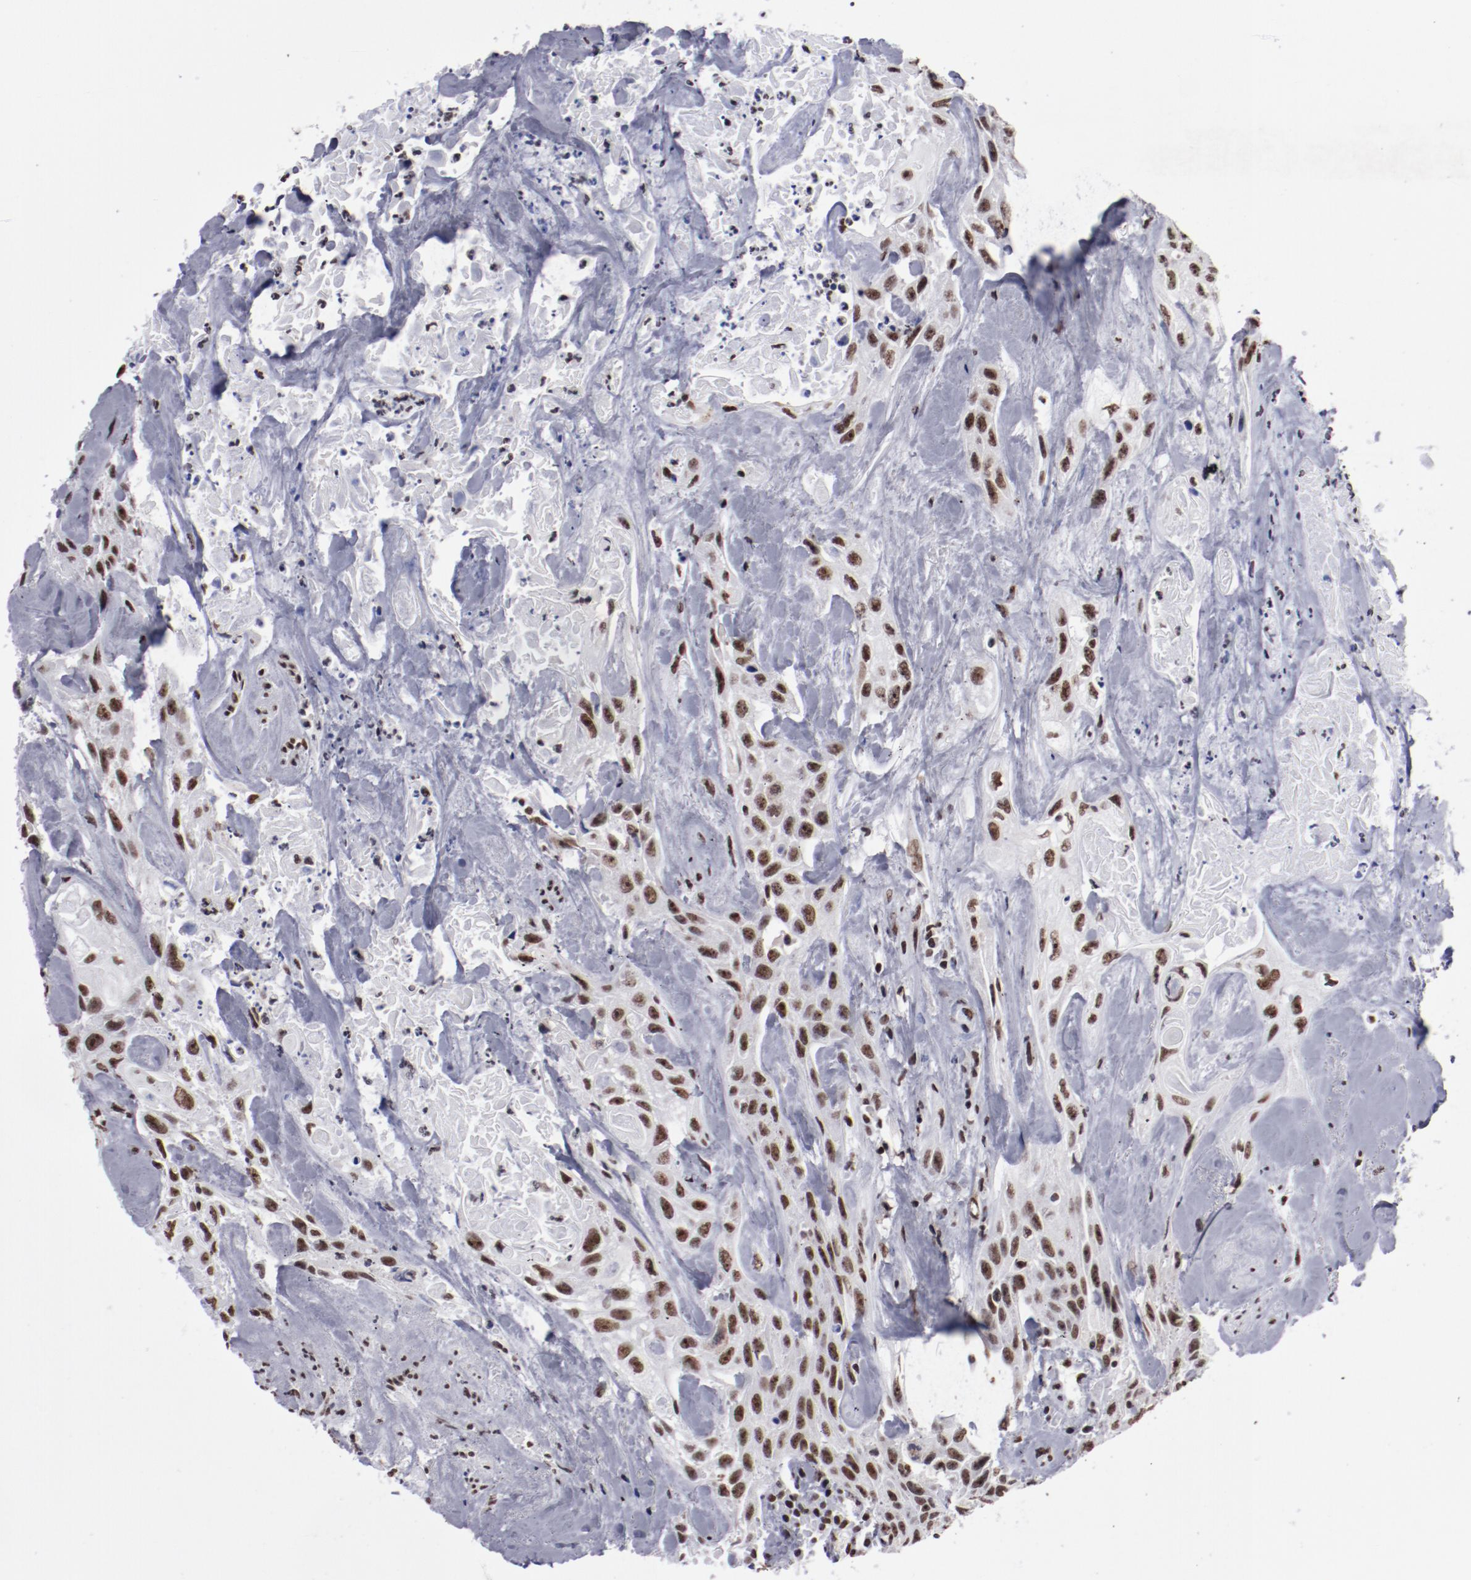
{"staining": {"intensity": "strong", "quantity": ">75%", "location": "nuclear"}, "tissue": "urothelial cancer", "cell_type": "Tumor cells", "image_type": "cancer", "snomed": [{"axis": "morphology", "description": "Urothelial carcinoma, High grade"}, {"axis": "topography", "description": "Urinary bladder"}], "caption": "Urothelial cancer was stained to show a protein in brown. There is high levels of strong nuclear positivity in about >75% of tumor cells.", "gene": "HNRNPA2B1", "patient": {"sex": "female", "age": 84}}